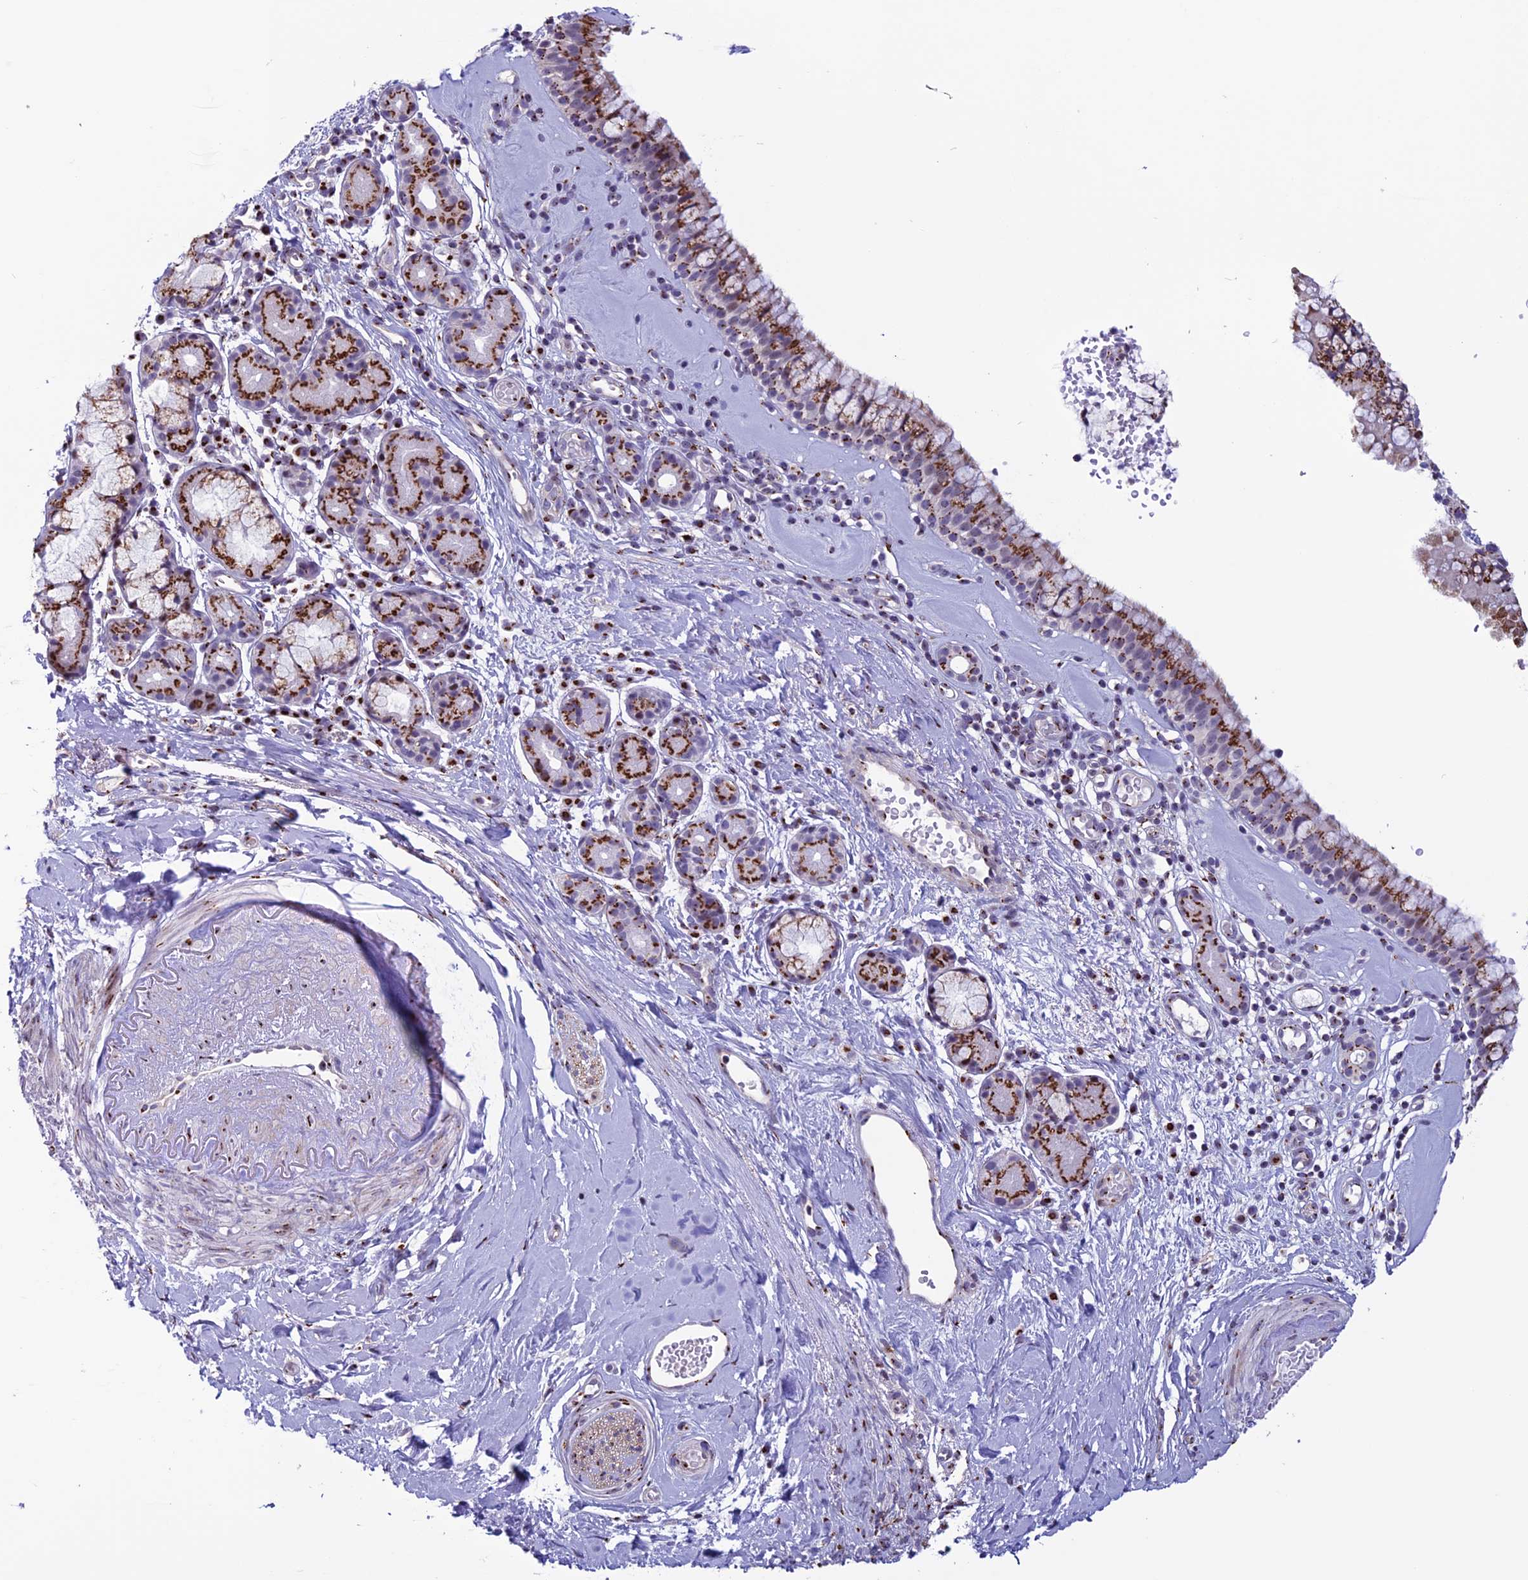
{"staining": {"intensity": "strong", "quantity": "25%-75%", "location": "cytoplasmic/membranous"}, "tissue": "nasopharynx", "cell_type": "Respiratory epithelial cells", "image_type": "normal", "snomed": [{"axis": "morphology", "description": "Normal tissue, NOS"}, {"axis": "topography", "description": "Nasopharynx"}], "caption": "Respiratory epithelial cells show strong cytoplasmic/membranous positivity in approximately 25%-75% of cells in unremarkable nasopharynx.", "gene": "PLEKHA4", "patient": {"sex": "male", "age": 82}}